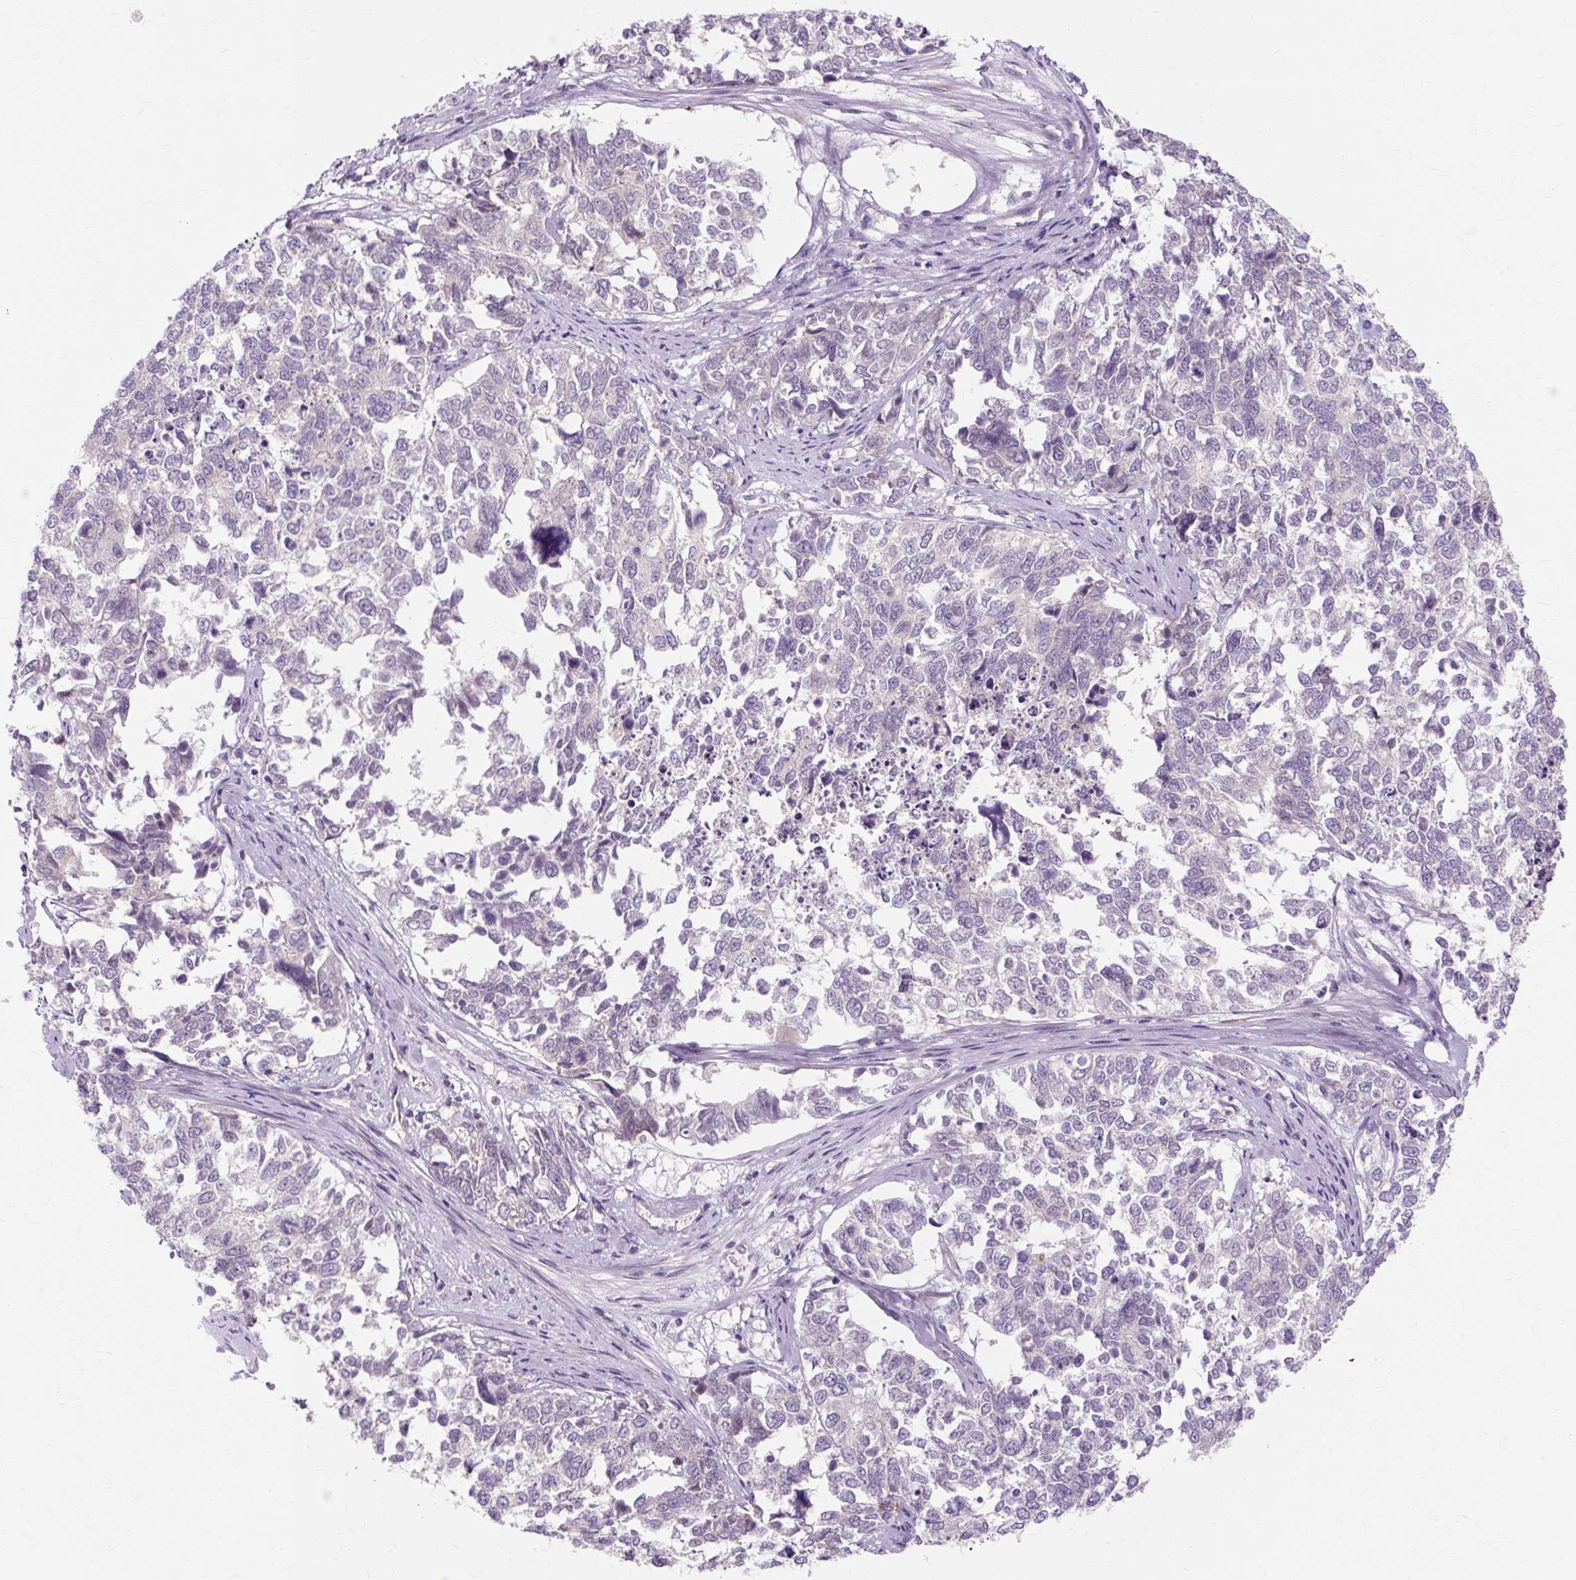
{"staining": {"intensity": "negative", "quantity": "none", "location": "none"}, "tissue": "cervical cancer", "cell_type": "Tumor cells", "image_type": "cancer", "snomed": [{"axis": "morphology", "description": "Squamous cell carcinoma, NOS"}, {"axis": "topography", "description": "Cervix"}], "caption": "Protein analysis of cervical cancer (squamous cell carcinoma) demonstrates no significant positivity in tumor cells.", "gene": "ZNF35", "patient": {"sex": "female", "age": 63}}